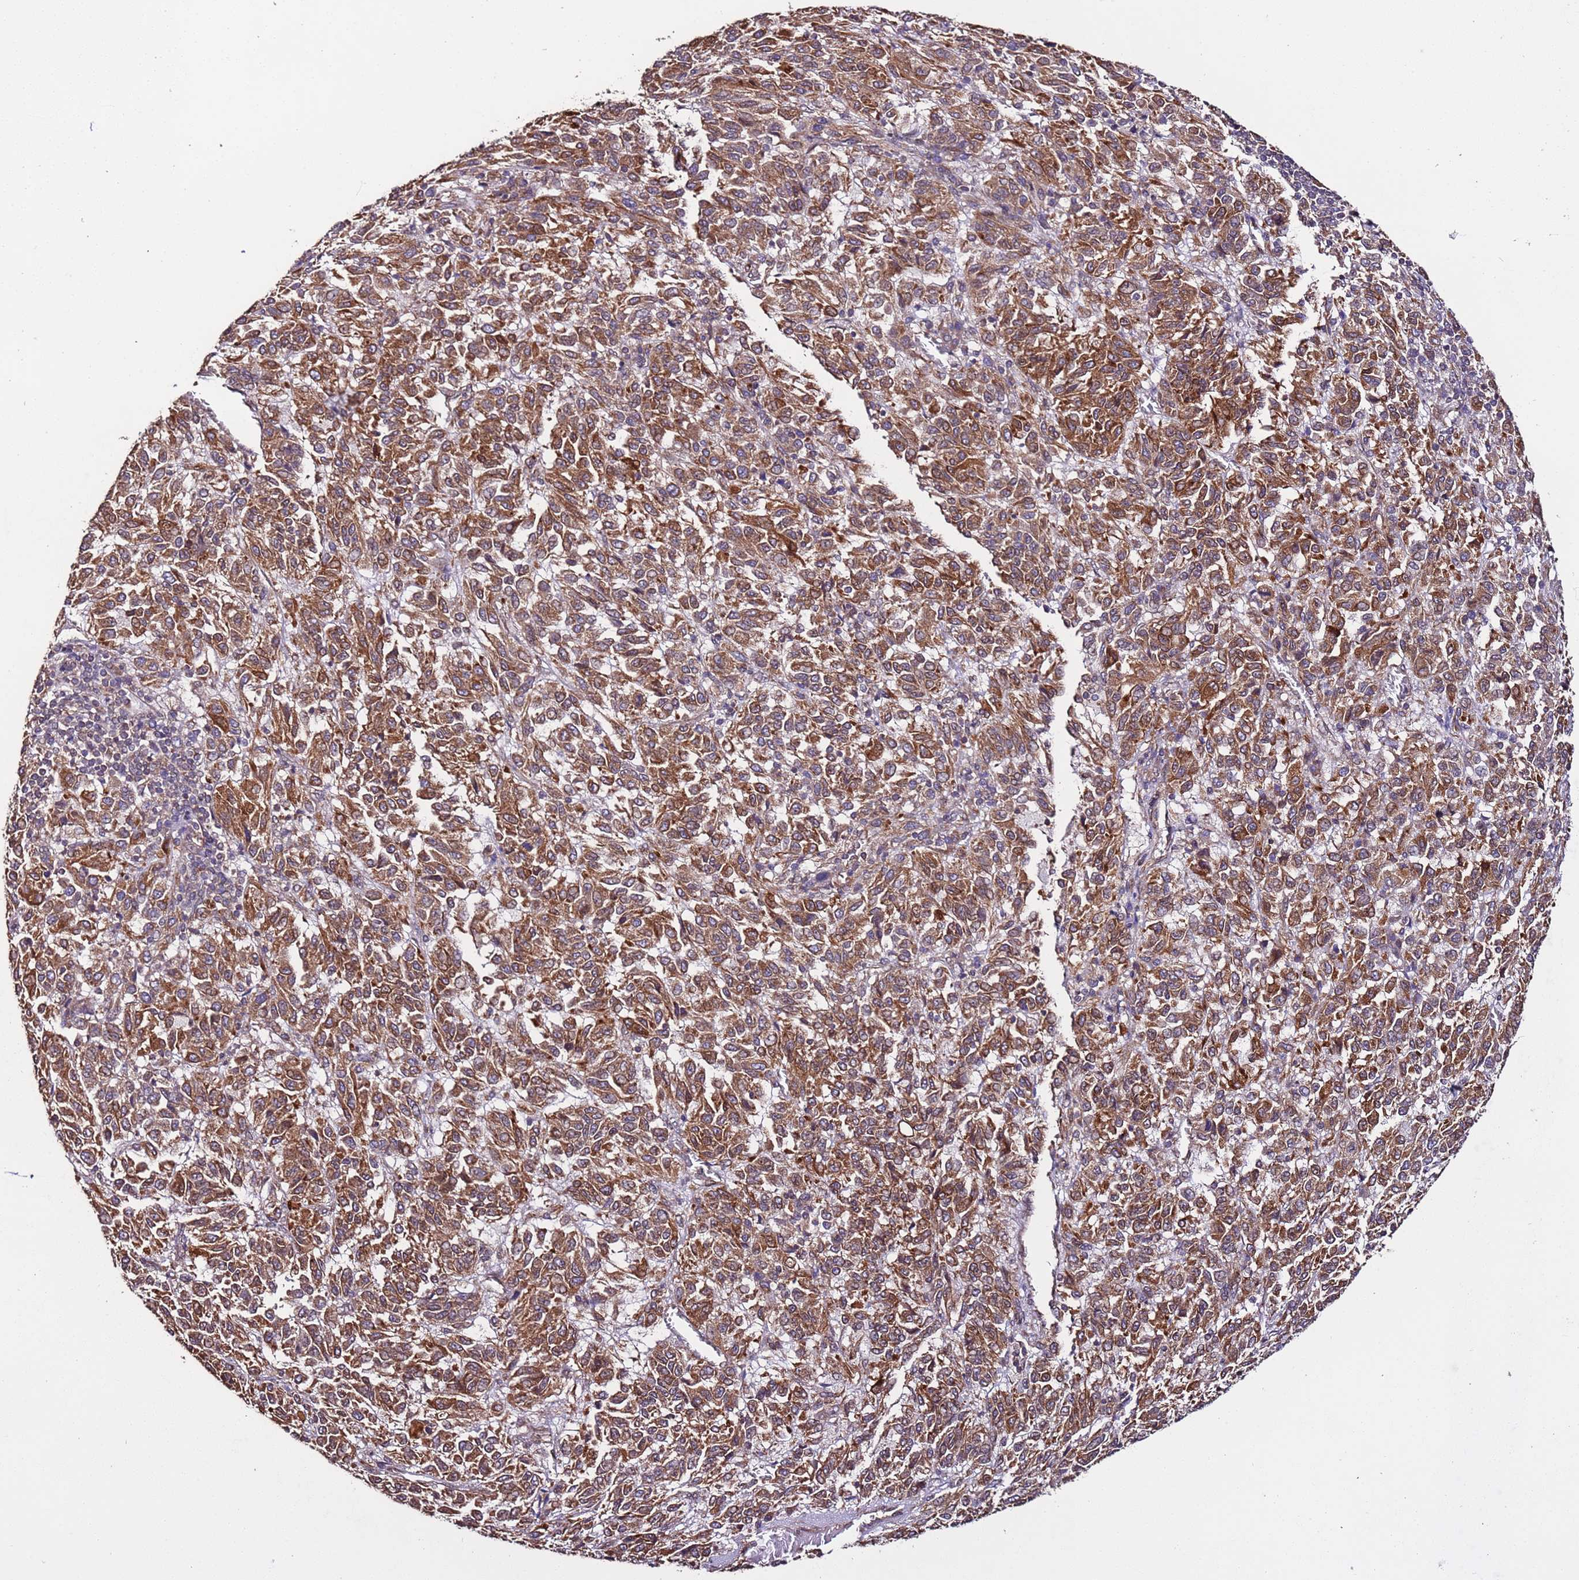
{"staining": {"intensity": "strong", "quantity": ">75%", "location": "cytoplasmic/membranous"}, "tissue": "melanoma", "cell_type": "Tumor cells", "image_type": "cancer", "snomed": [{"axis": "morphology", "description": "Malignant melanoma, Metastatic site"}, {"axis": "topography", "description": "Lung"}], "caption": "Tumor cells demonstrate strong cytoplasmic/membranous staining in approximately >75% of cells in malignant melanoma (metastatic site). (IHC, brightfield microscopy, high magnification).", "gene": "SLC41A3", "patient": {"sex": "male", "age": 64}}